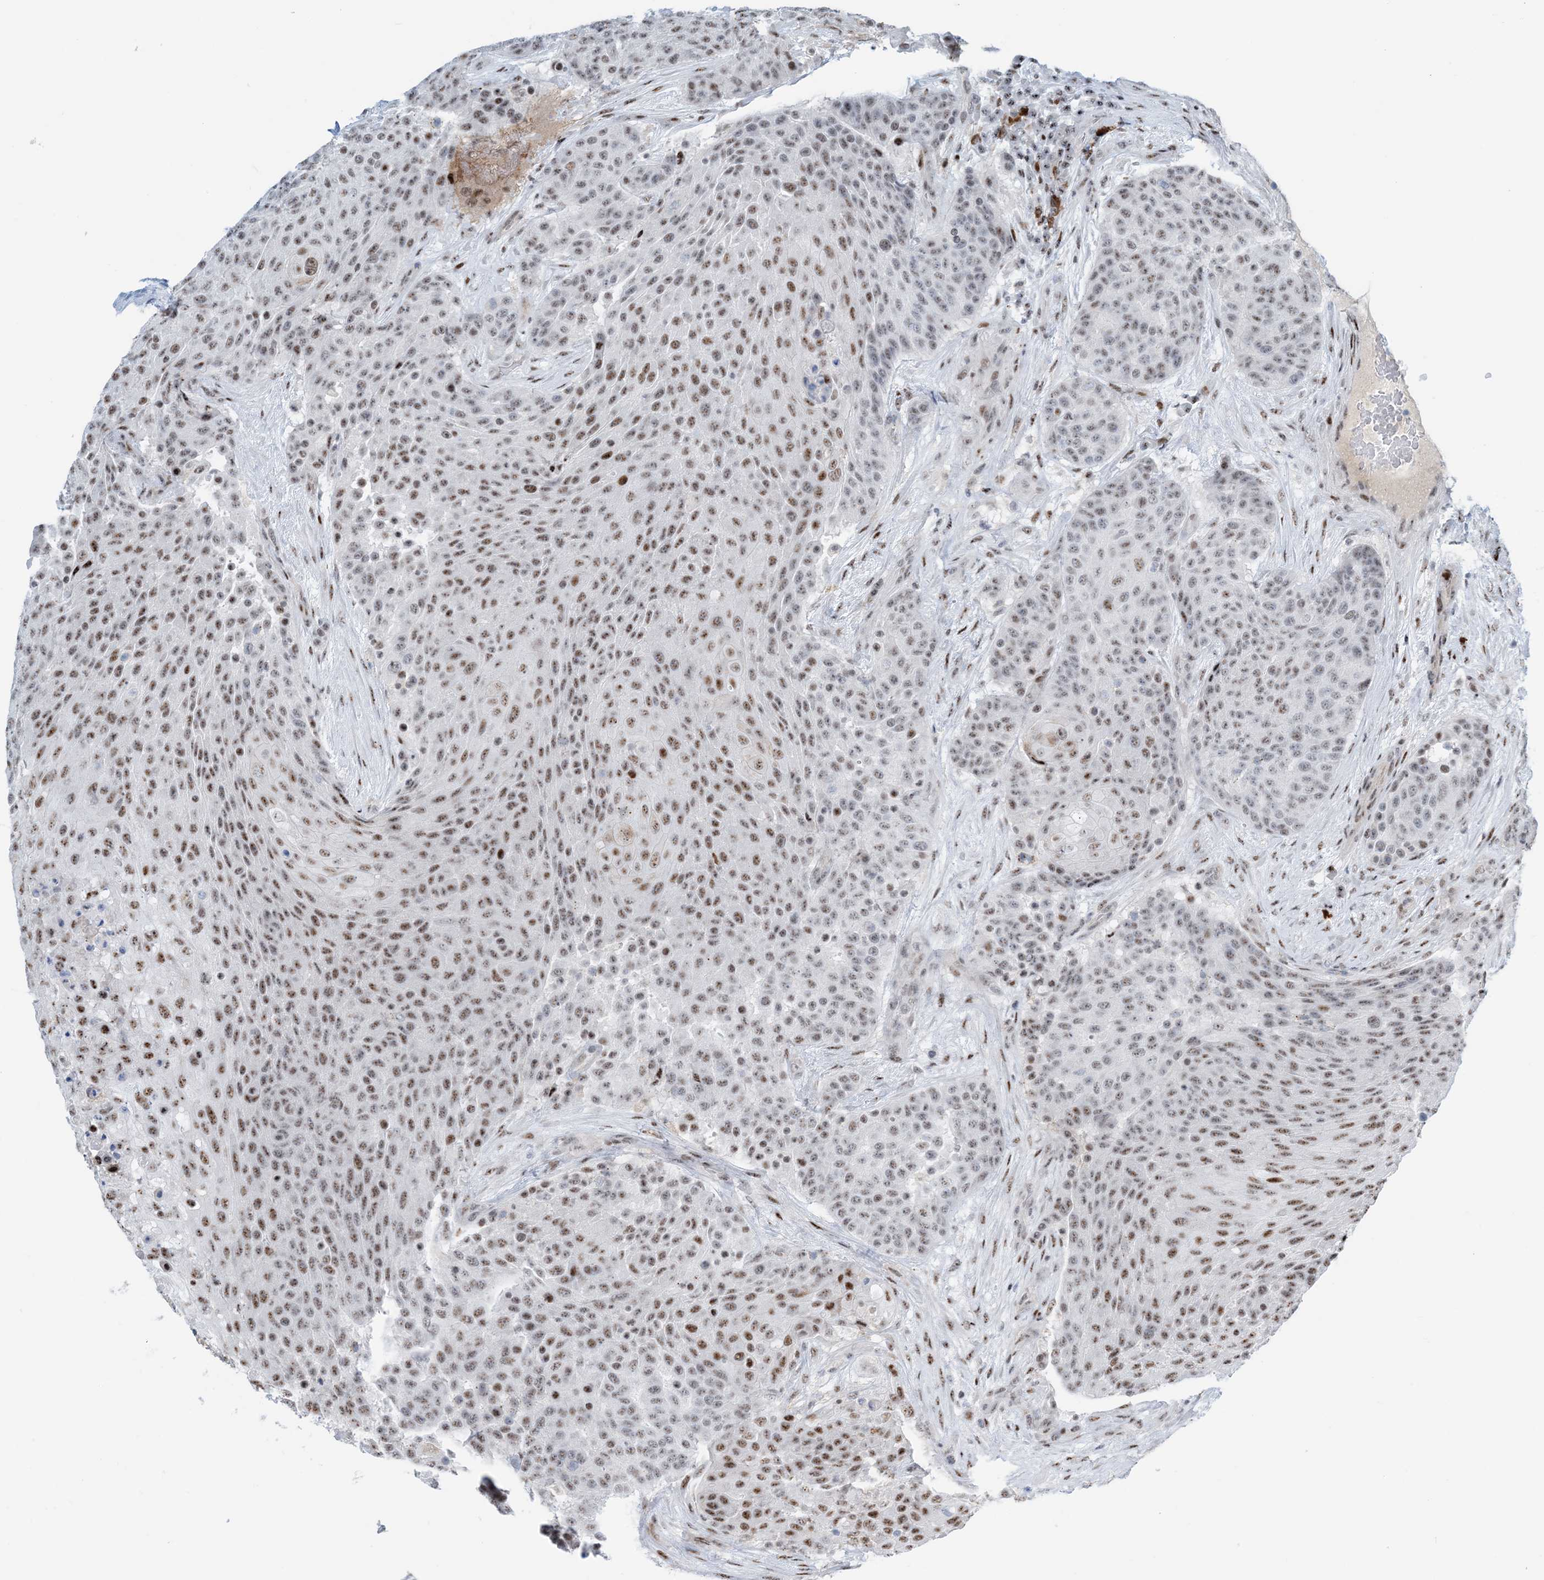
{"staining": {"intensity": "moderate", "quantity": "25%-75%", "location": "nuclear"}, "tissue": "urothelial cancer", "cell_type": "Tumor cells", "image_type": "cancer", "snomed": [{"axis": "morphology", "description": "Urothelial carcinoma, High grade"}, {"axis": "topography", "description": "Urinary bladder"}], "caption": "An image of human urothelial cancer stained for a protein exhibits moderate nuclear brown staining in tumor cells.", "gene": "HEMK1", "patient": {"sex": "female", "age": 63}}